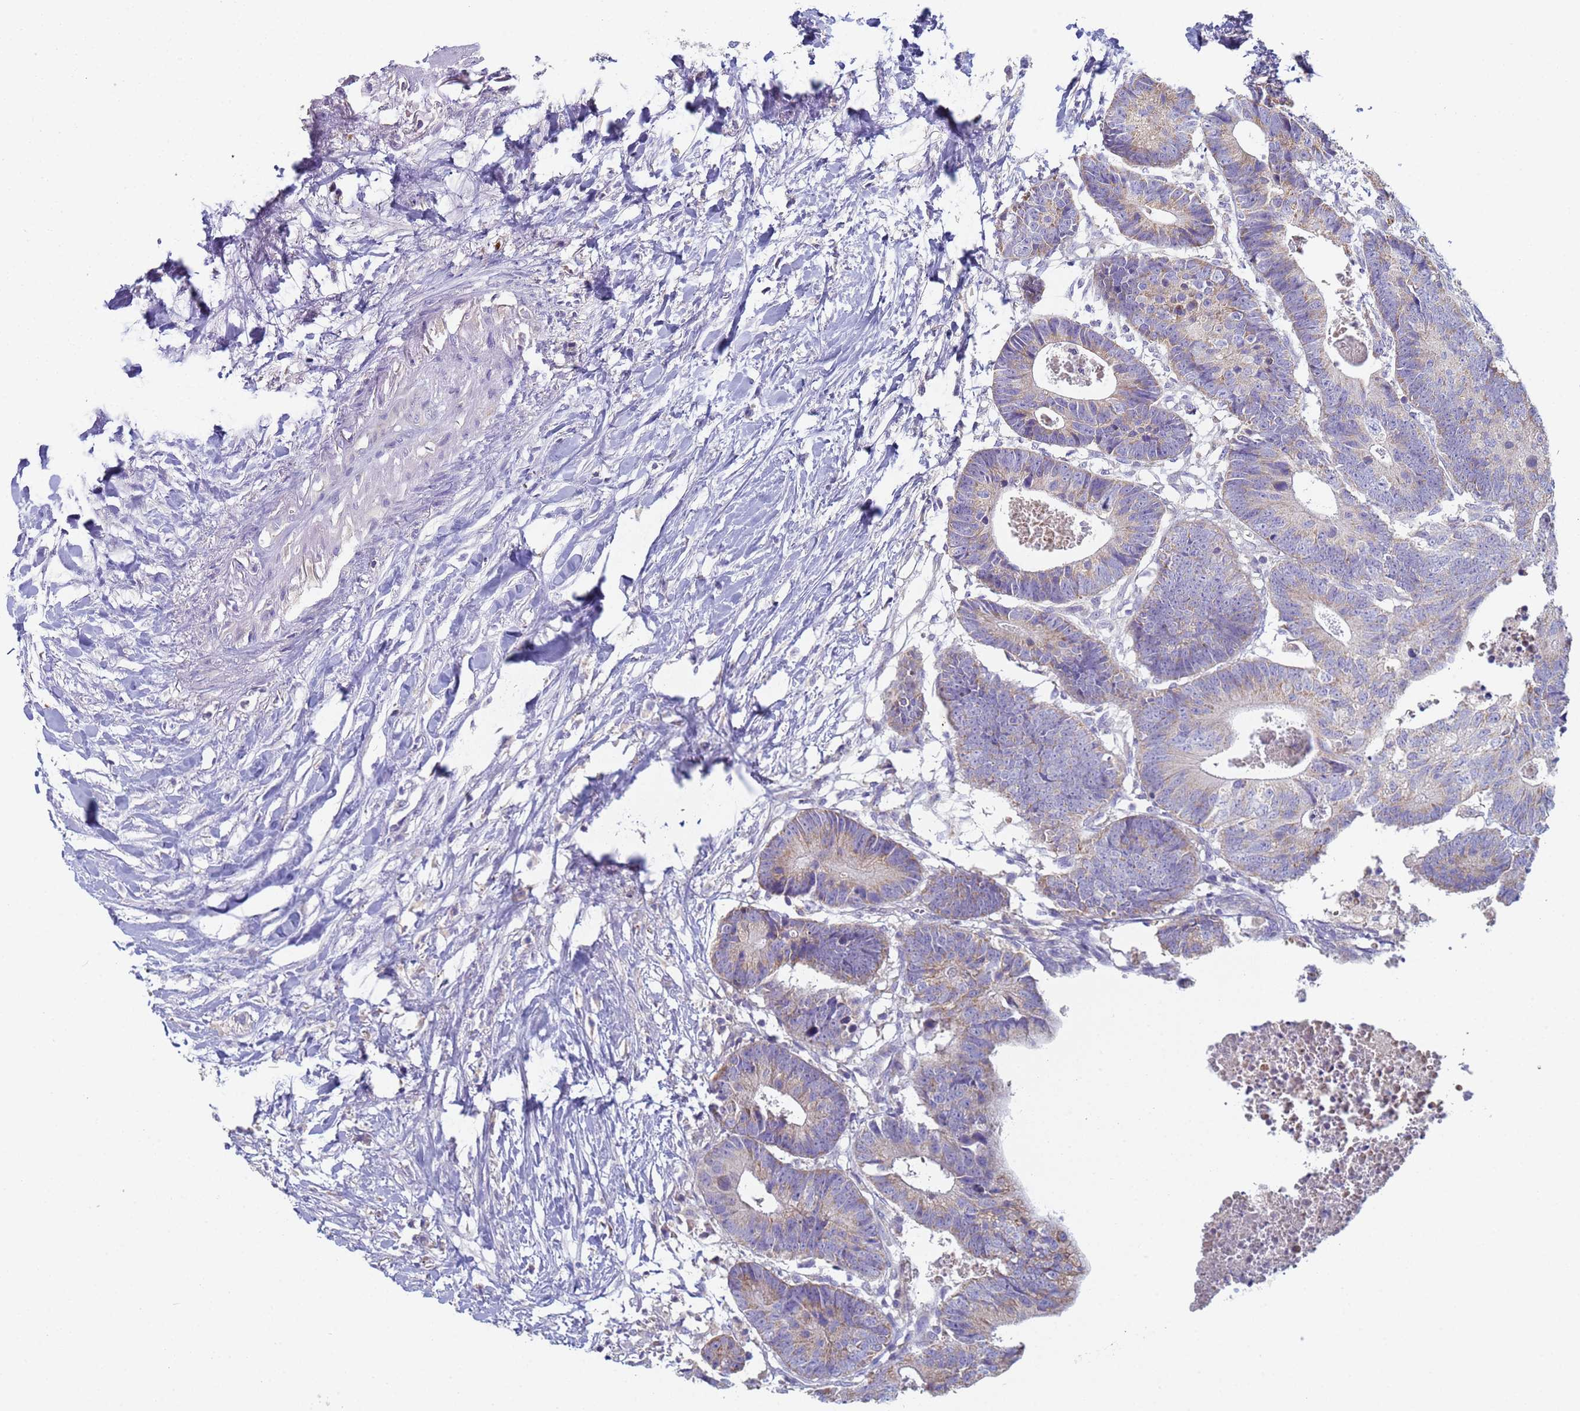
{"staining": {"intensity": "weak", "quantity": "25%-75%", "location": "cytoplasmic/membranous"}, "tissue": "colorectal cancer", "cell_type": "Tumor cells", "image_type": "cancer", "snomed": [{"axis": "morphology", "description": "Adenocarcinoma, NOS"}, {"axis": "topography", "description": "Colon"}], "caption": "IHC image of colorectal cancer (adenocarcinoma) stained for a protein (brown), which demonstrates low levels of weak cytoplasmic/membranous staining in about 25%-75% of tumor cells.", "gene": "CR1", "patient": {"sex": "female", "age": 57}}